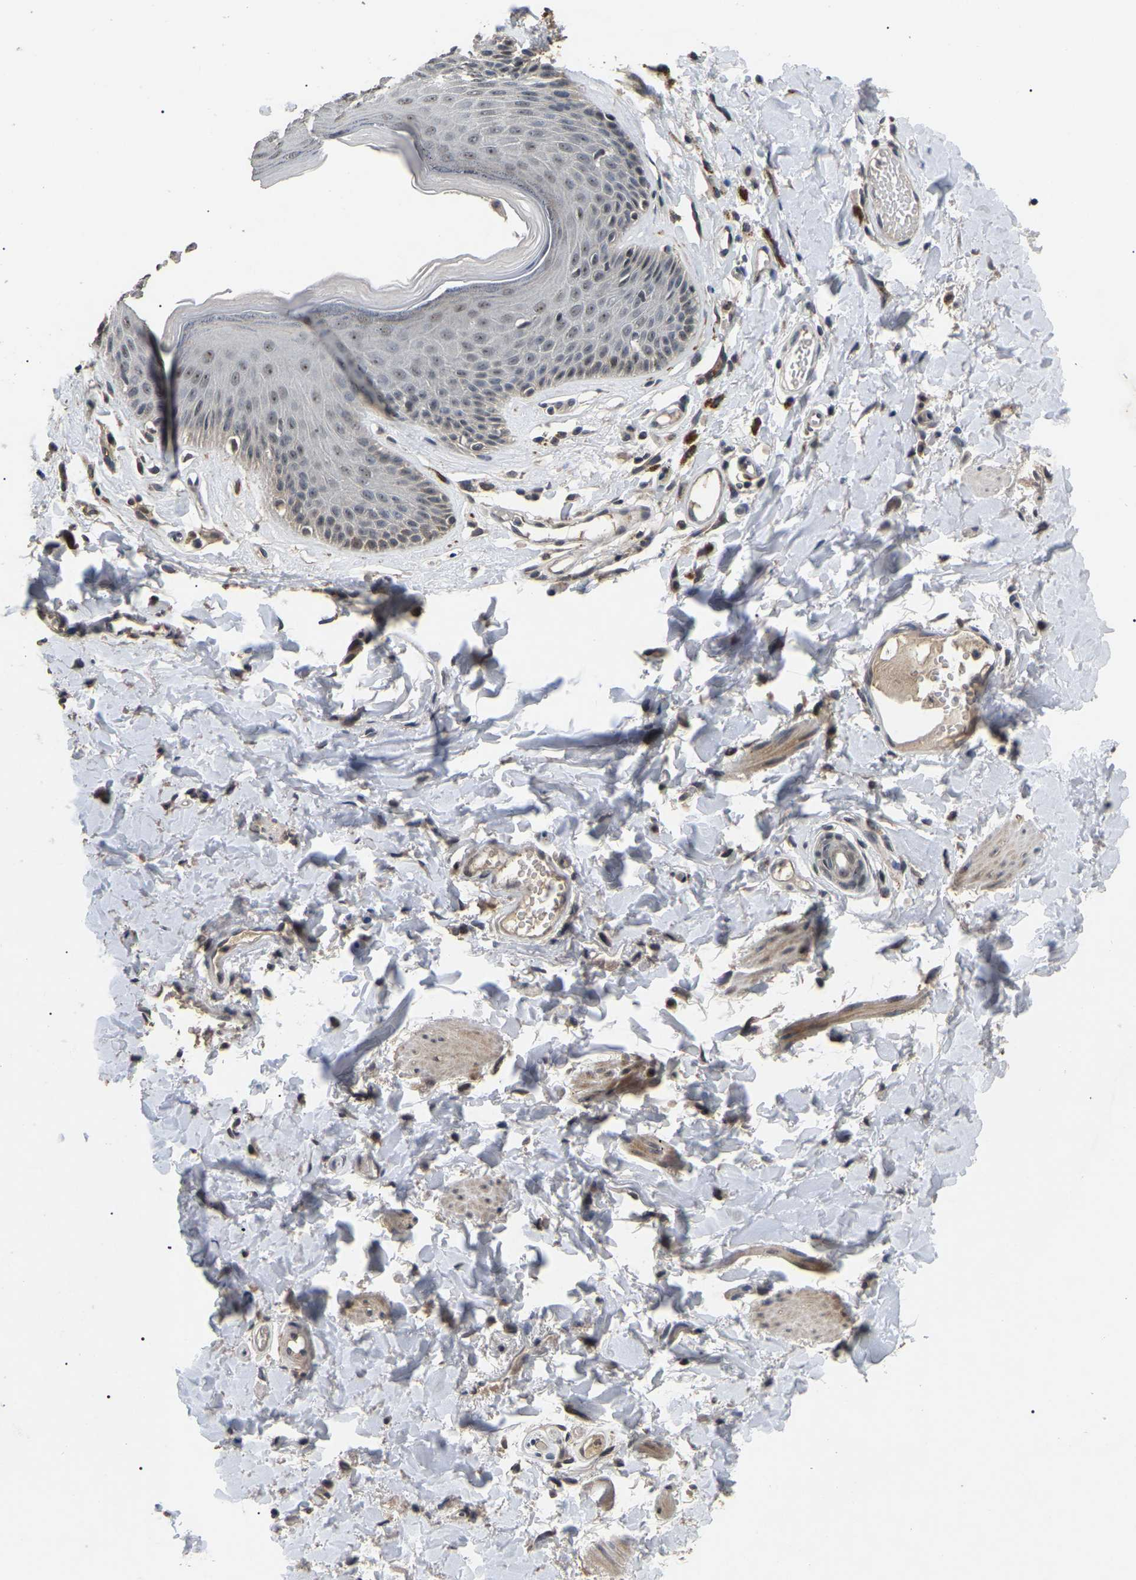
{"staining": {"intensity": "moderate", "quantity": "<25%", "location": "cytoplasmic/membranous,nuclear"}, "tissue": "skin", "cell_type": "Epidermal cells", "image_type": "normal", "snomed": [{"axis": "morphology", "description": "Normal tissue, NOS"}, {"axis": "topography", "description": "Vulva"}], "caption": "Protein analysis of unremarkable skin exhibits moderate cytoplasmic/membranous,nuclear positivity in about <25% of epidermal cells. (DAB (3,3'-diaminobenzidine) IHC with brightfield microscopy, high magnification).", "gene": "PPM1E", "patient": {"sex": "female", "age": 73}}